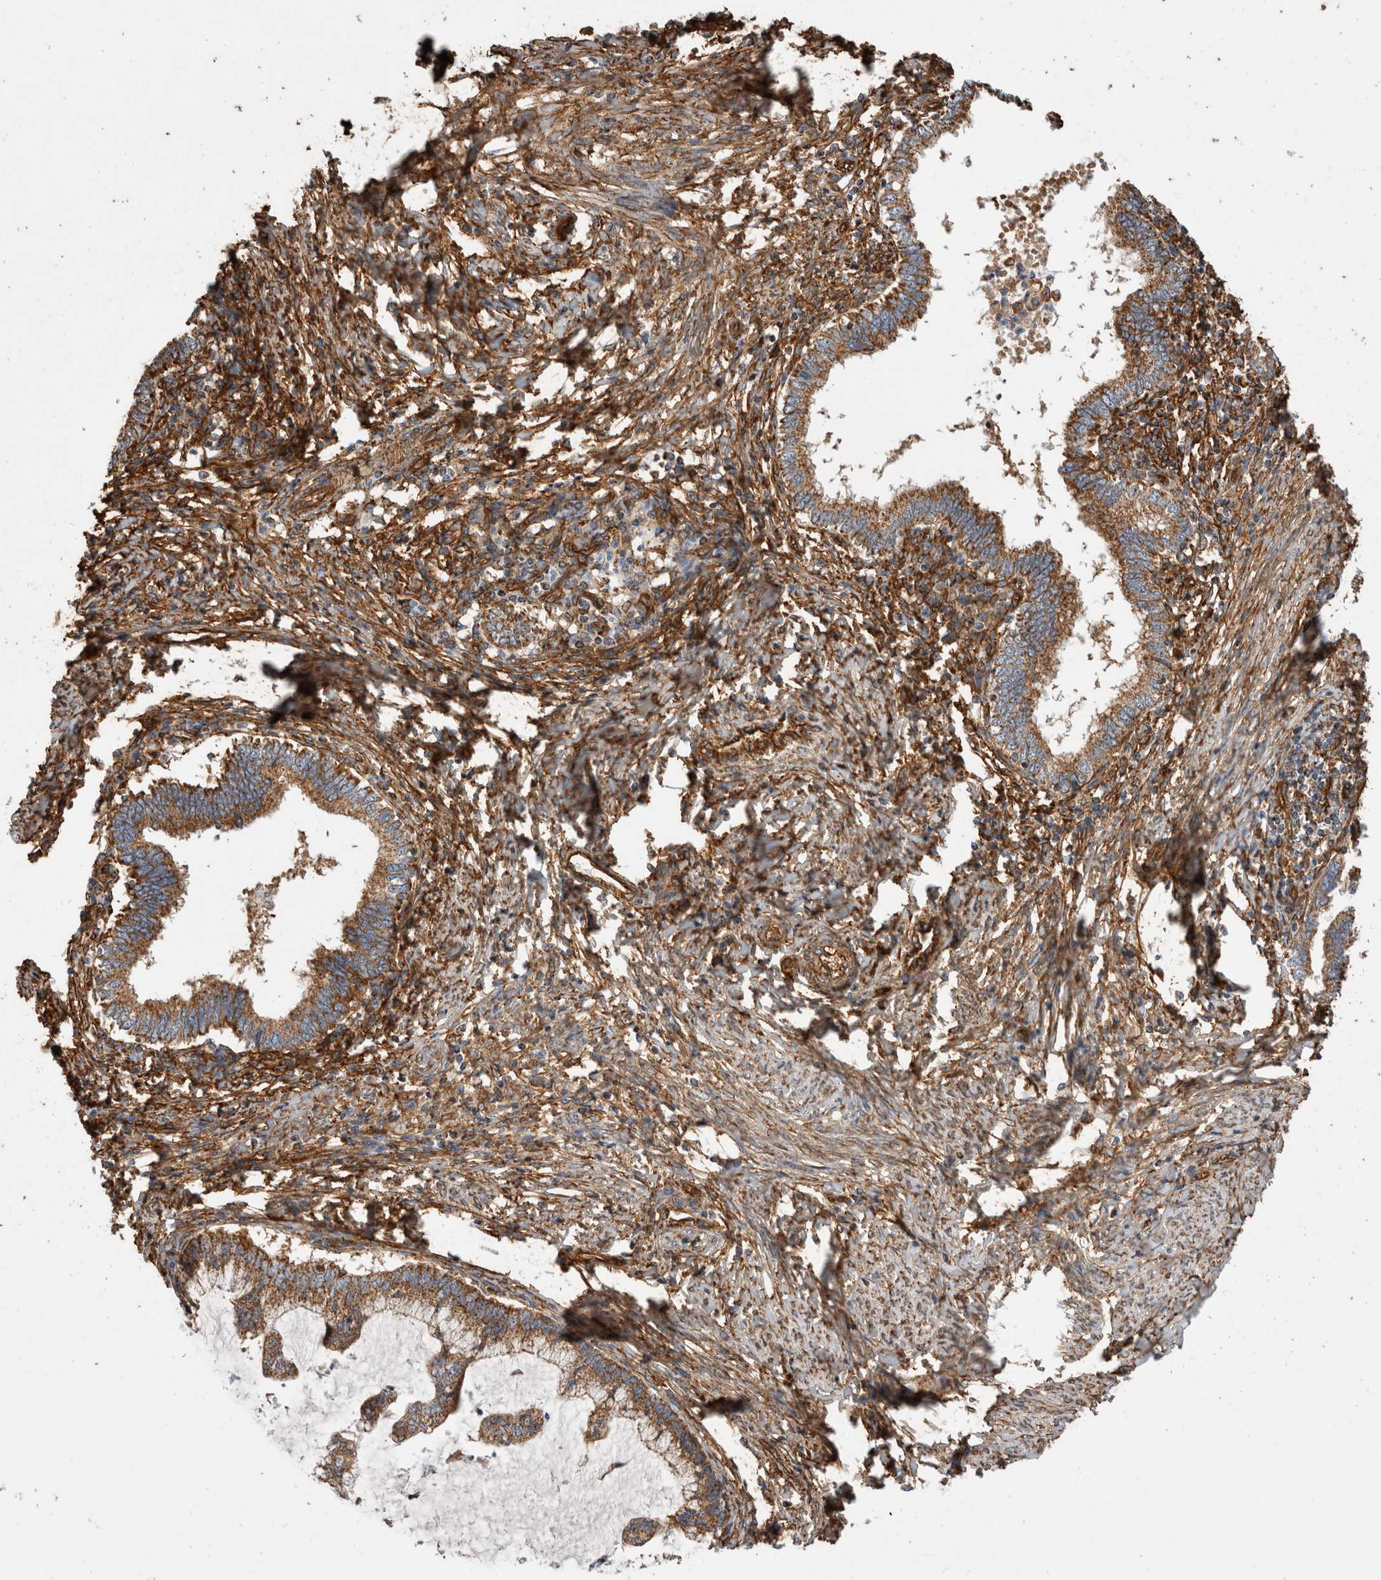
{"staining": {"intensity": "moderate", "quantity": ">75%", "location": "cytoplasmic/membranous"}, "tissue": "cervical cancer", "cell_type": "Tumor cells", "image_type": "cancer", "snomed": [{"axis": "morphology", "description": "Adenocarcinoma, NOS"}, {"axis": "topography", "description": "Cervix"}], "caption": "Protein expression analysis of cervical cancer (adenocarcinoma) displays moderate cytoplasmic/membranous staining in about >75% of tumor cells.", "gene": "ZNF397", "patient": {"sex": "female", "age": 36}}